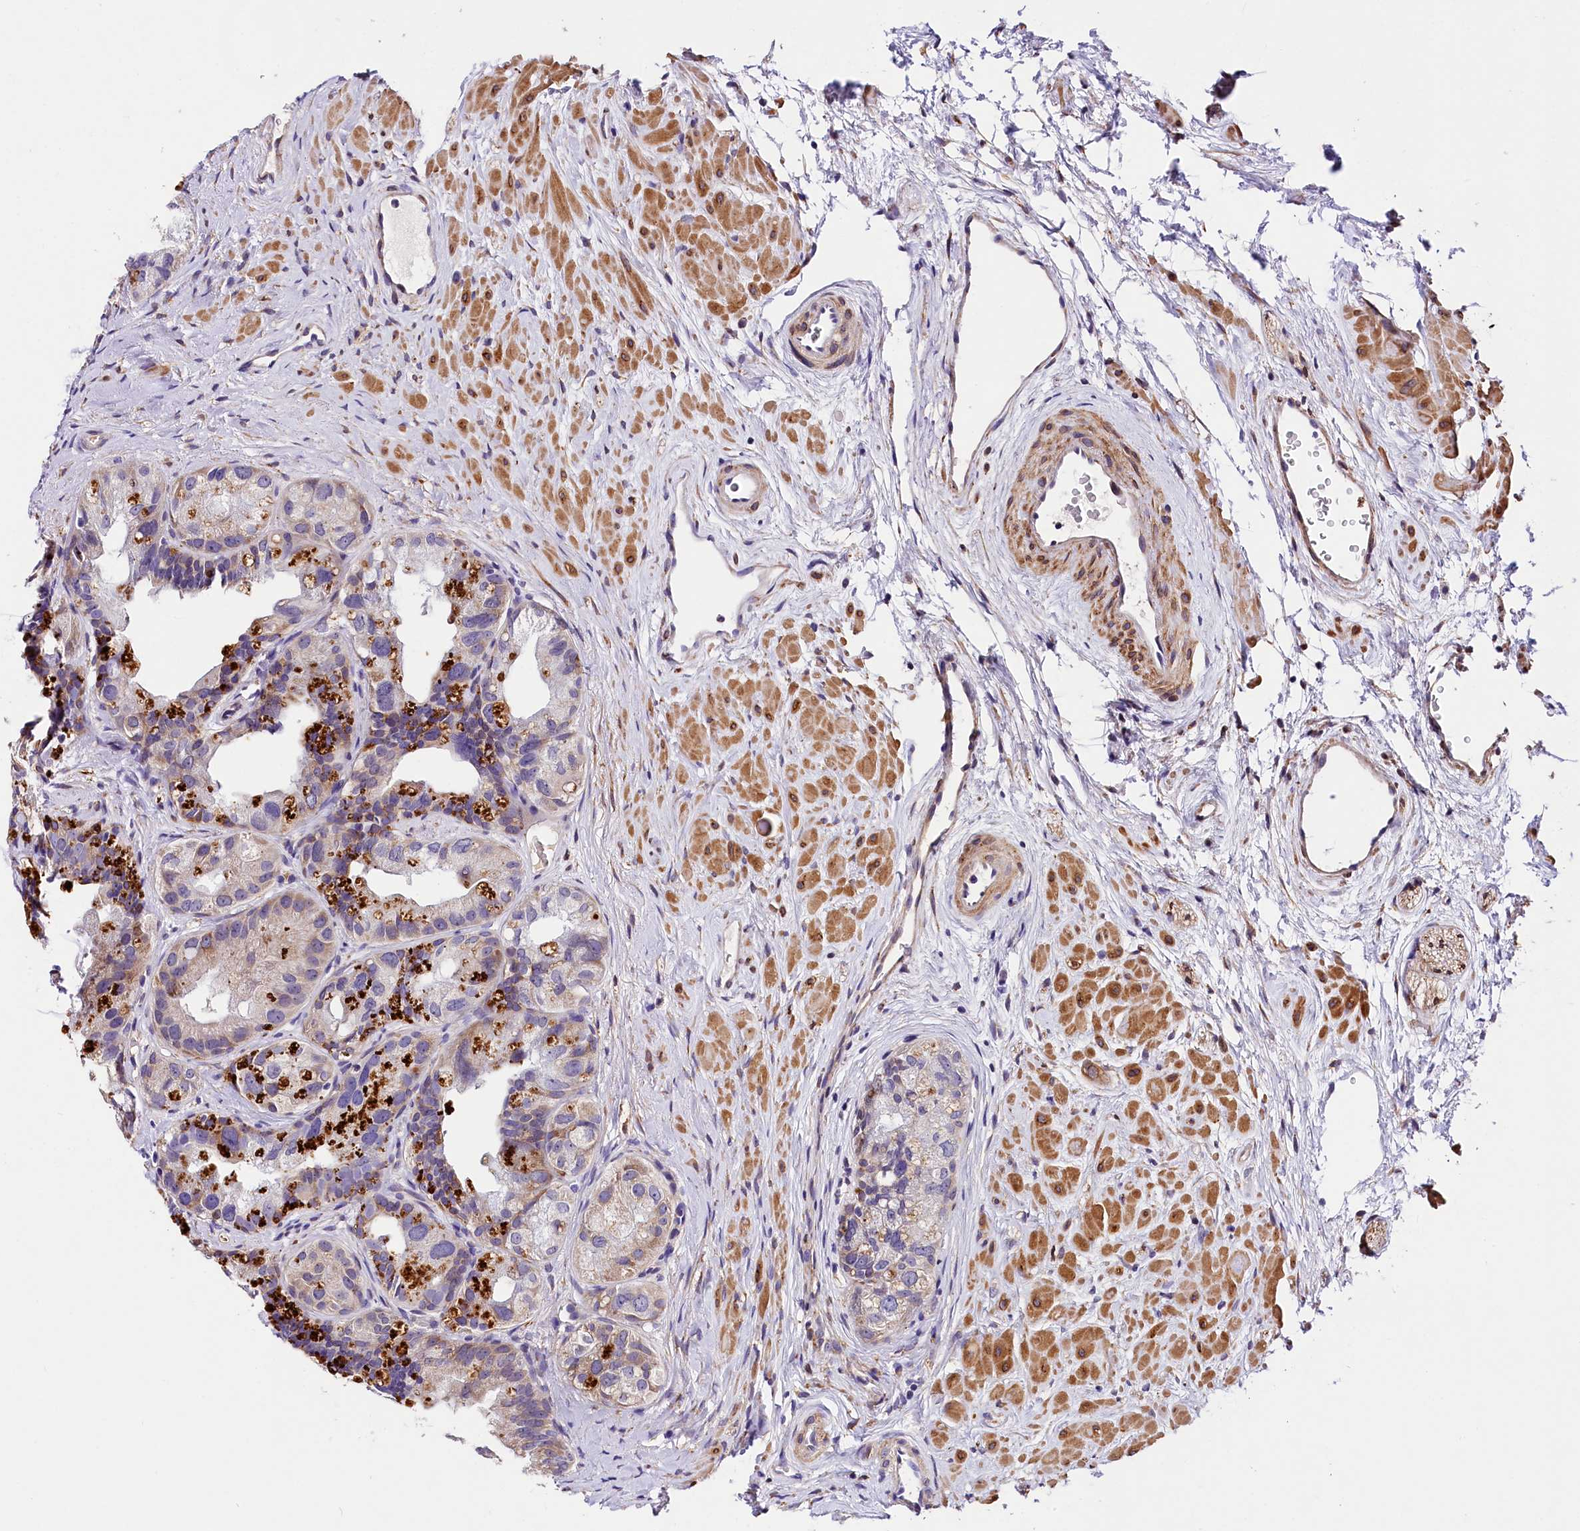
{"staining": {"intensity": "weak", "quantity": "25%-75%", "location": "cytoplasmic/membranous"}, "tissue": "prostate cancer", "cell_type": "Tumor cells", "image_type": "cancer", "snomed": [{"axis": "morphology", "description": "Normal tissue, NOS"}, {"axis": "morphology", "description": "Adenocarcinoma, Low grade"}, {"axis": "topography", "description": "Prostate"}], "caption": "The photomicrograph displays immunohistochemical staining of prostate cancer (low-grade adenocarcinoma). There is weak cytoplasmic/membranous positivity is seen in about 25%-75% of tumor cells.", "gene": "ITGA1", "patient": {"sex": "male", "age": 72}}